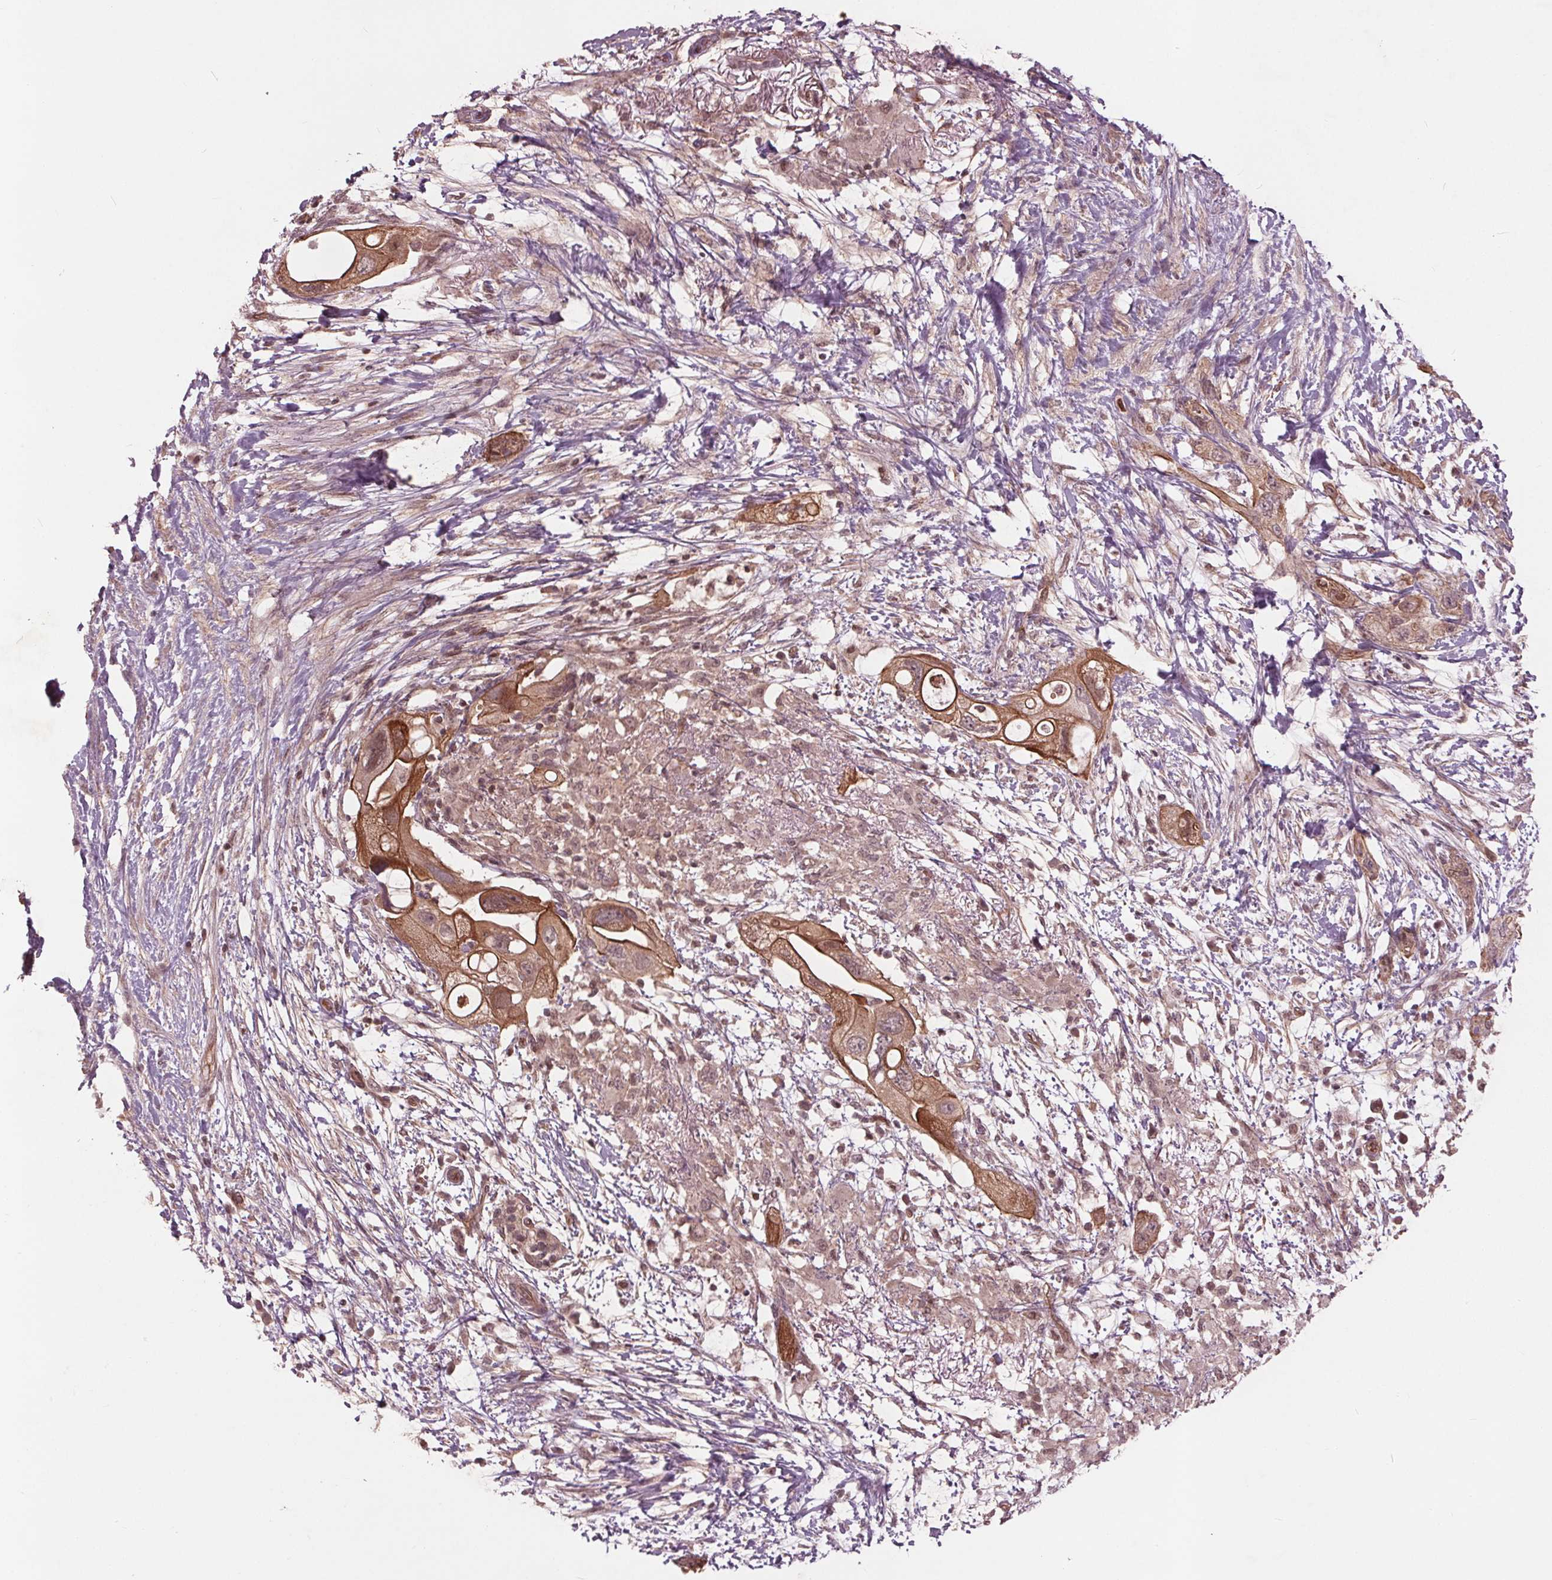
{"staining": {"intensity": "moderate", "quantity": ">75%", "location": "cytoplasmic/membranous"}, "tissue": "pancreatic cancer", "cell_type": "Tumor cells", "image_type": "cancer", "snomed": [{"axis": "morphology", "description": "Adenocarcinoma, NOS"}, {"axis": "topography", "description": "Pancreas"}], "caption": "Pancreatic cancer (adenocarcinoma) was stained to show a protein in brown. There is medium levels of moderate cytoplasmic/membranous expression in approximately >75% of tumor cells.", "gene": "BTBD1", "patient": {"sex": "female", "age": 72}}